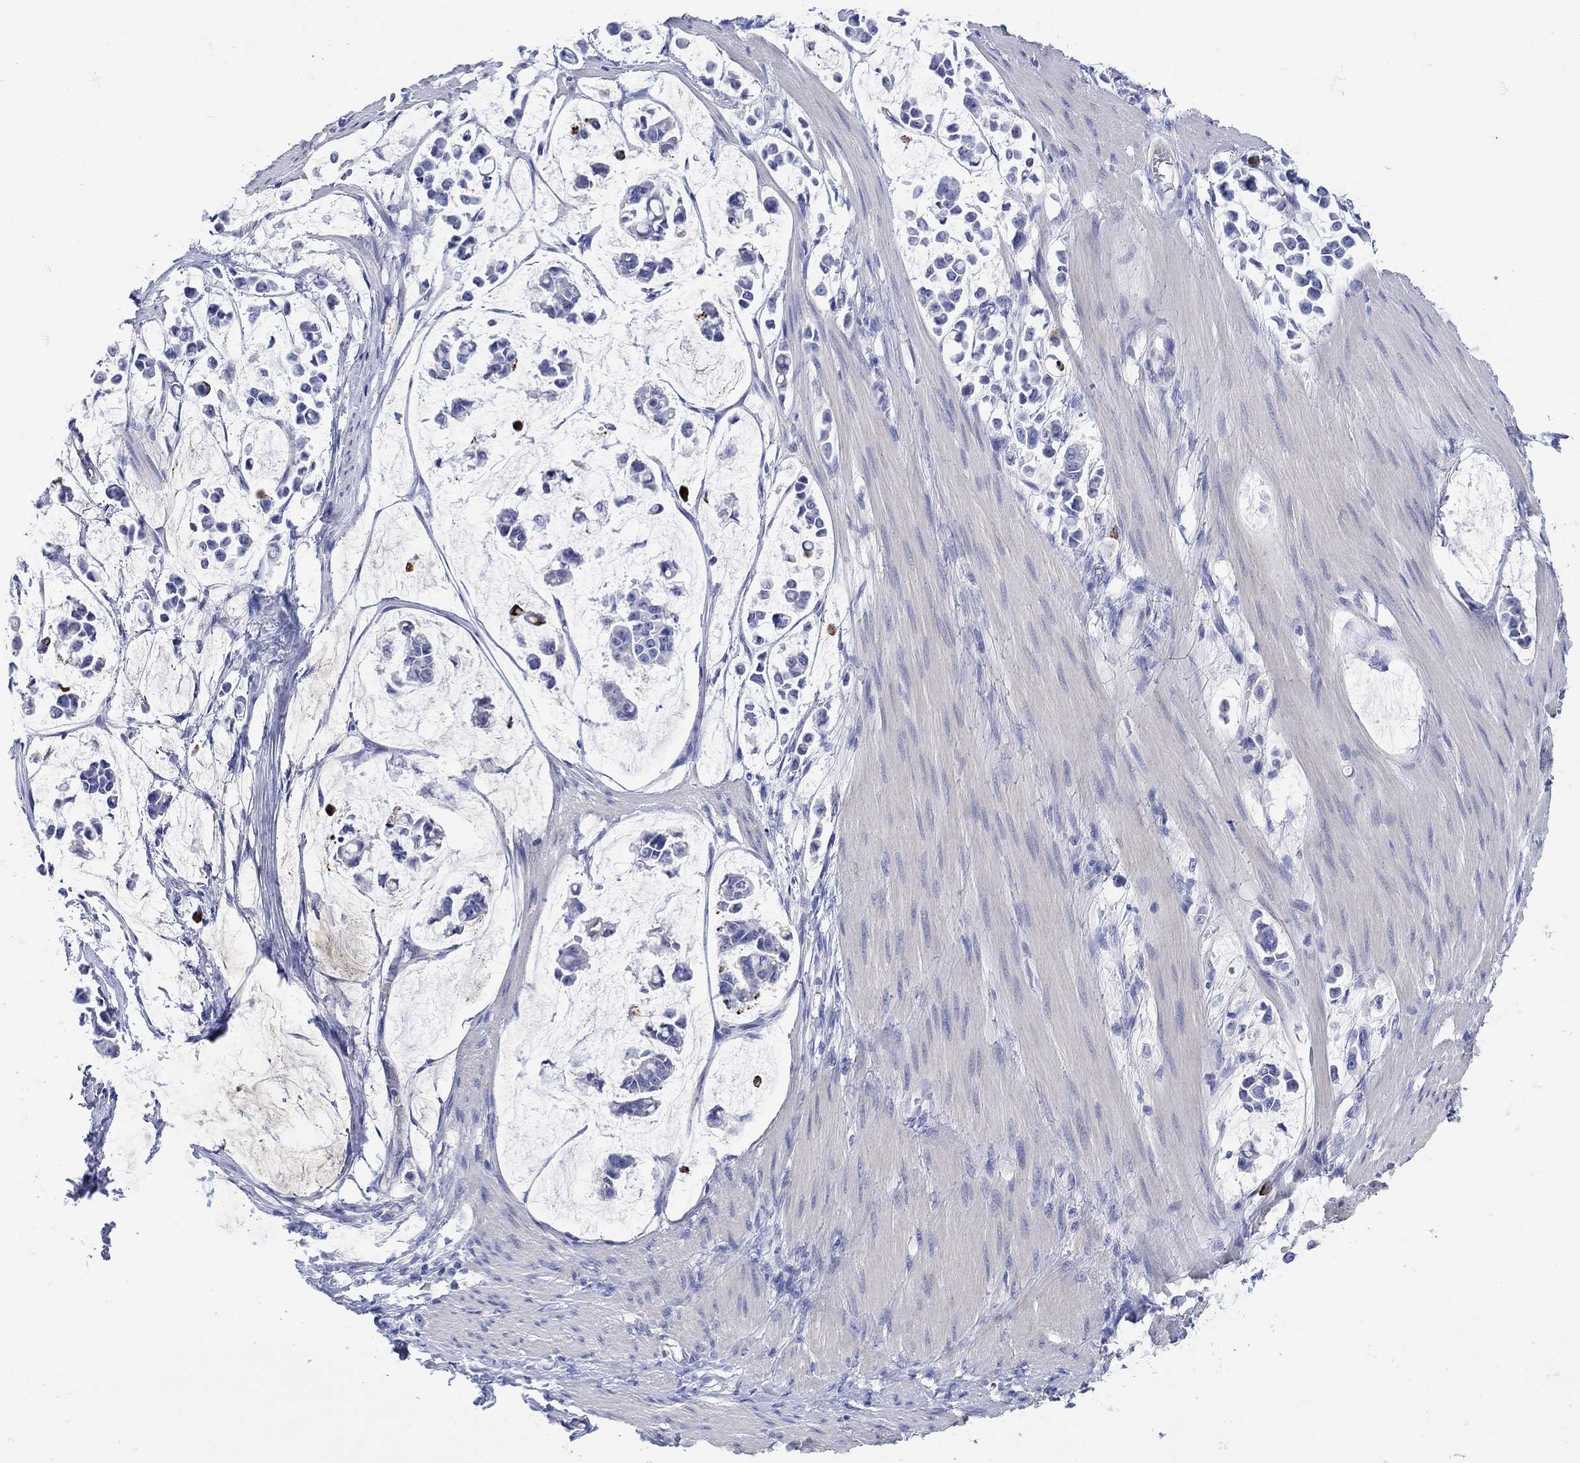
{"staining": {"intensity": "strong", "quantity": "<25%", "location": "cytoplasmic/membranous"}, "tissue": "stomach cancer", "cell_type": "Tumor cells", "image_type": "cancer", "snomed": [{"axis": "morphology", "description": "Adenocarcinoma, NOS"}, {"axis": "topography", "description": "Stomach"}], "caption": "This histopathology image reveals immunohistochemistry (IHC) staining of stomach adenocarcinoma, with medium strong cytoplasmic/membranous expression in approximately <25% of tumor cells.", "gene": "ANKMY1", "patient": {"sex": "male", "age": 82}}